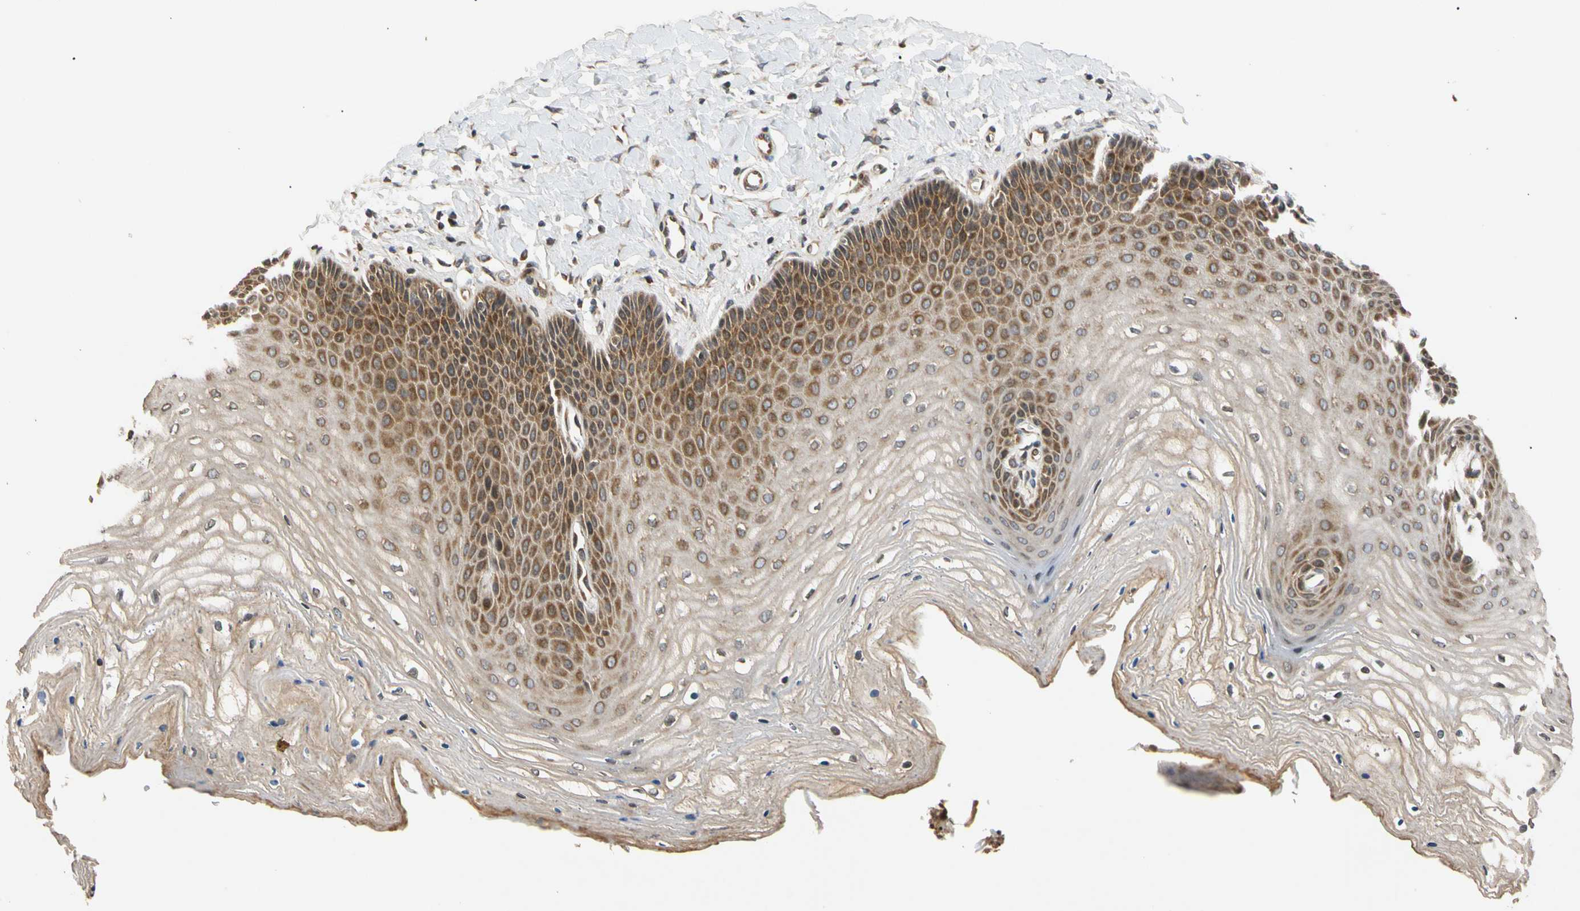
{"staining": {"intensity": "strong", "quantity": "25%-75%", "location": "cytoplasmic/membranous,nuclear"}, "tissue": "vagina", "cell_type": "Squamous epithelial cells", "image_type": "normal", "snomed": [{"axis": "morphology", "description": "Normal tissue, NOS"}, {"axis": "topography", "description": "Vagina"}], "caption": "The micrograph exhibits staining of unremarkable vagina, revealing strong cytoplasmic/membranous,nuclear protein staining (brown color) within squamous epithelial cells.", "gene": "MRPS22", "patient": {"sex": "female", "age": 68}}